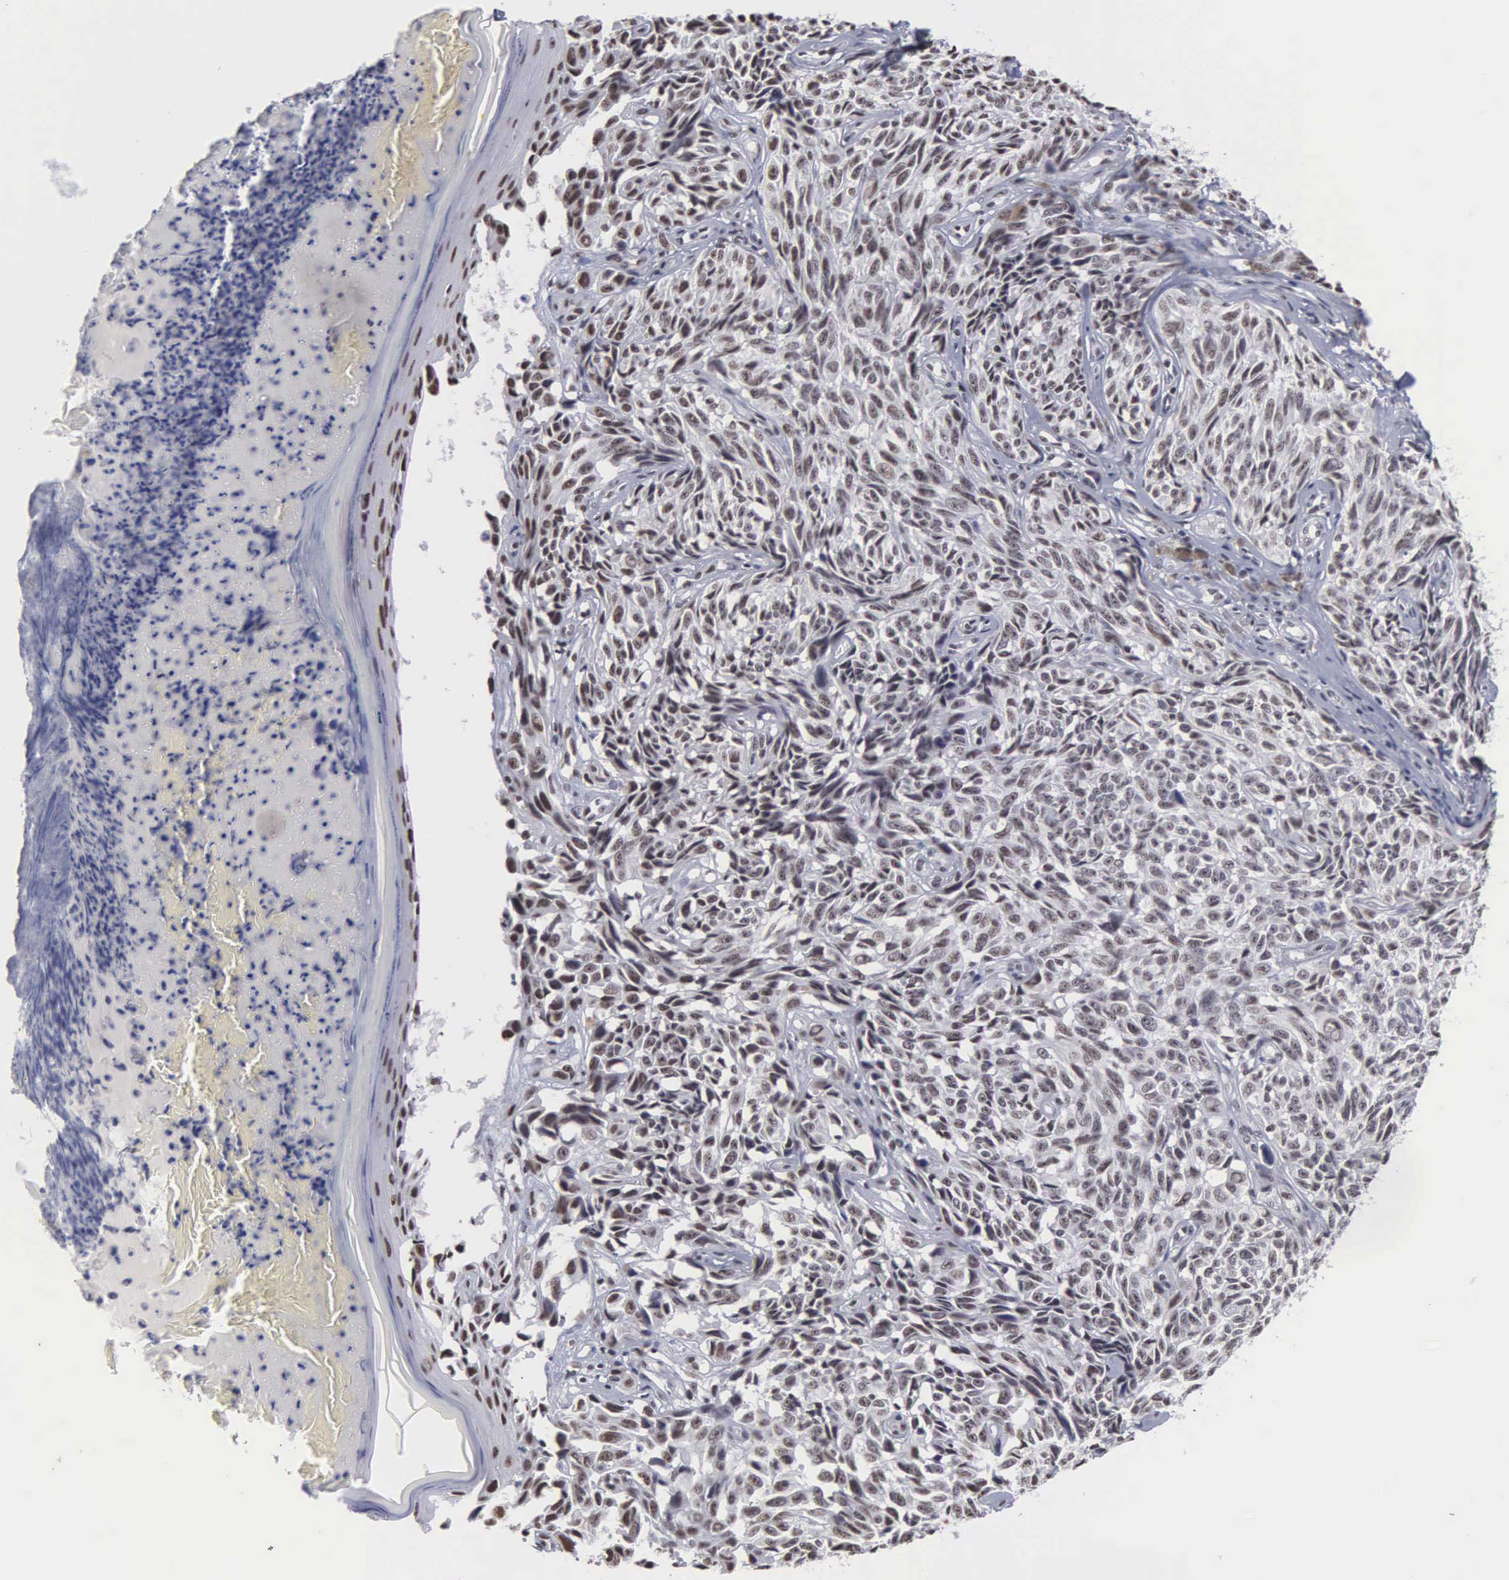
{"staining": {"intensity": "weak", "quantity": "<25%", "location": "nuclear"}, "tissue": "melanoma", "cell_type": "Tumor cells", "image_type": "cancer", "snomed": [{"axis": "morphology", "description": "Malignant melanoma, NOS"}, {"axis": "topography", "description": "Skin"}], "caption": "Tumor cells show no significant protein expression in malignant melanoma. (Brightfield microscopy of DAB immunohistochemistry (IHC) at high magnification).", "gene": "KIAA0586", "patient": {"sex": "male", "age": 67}}